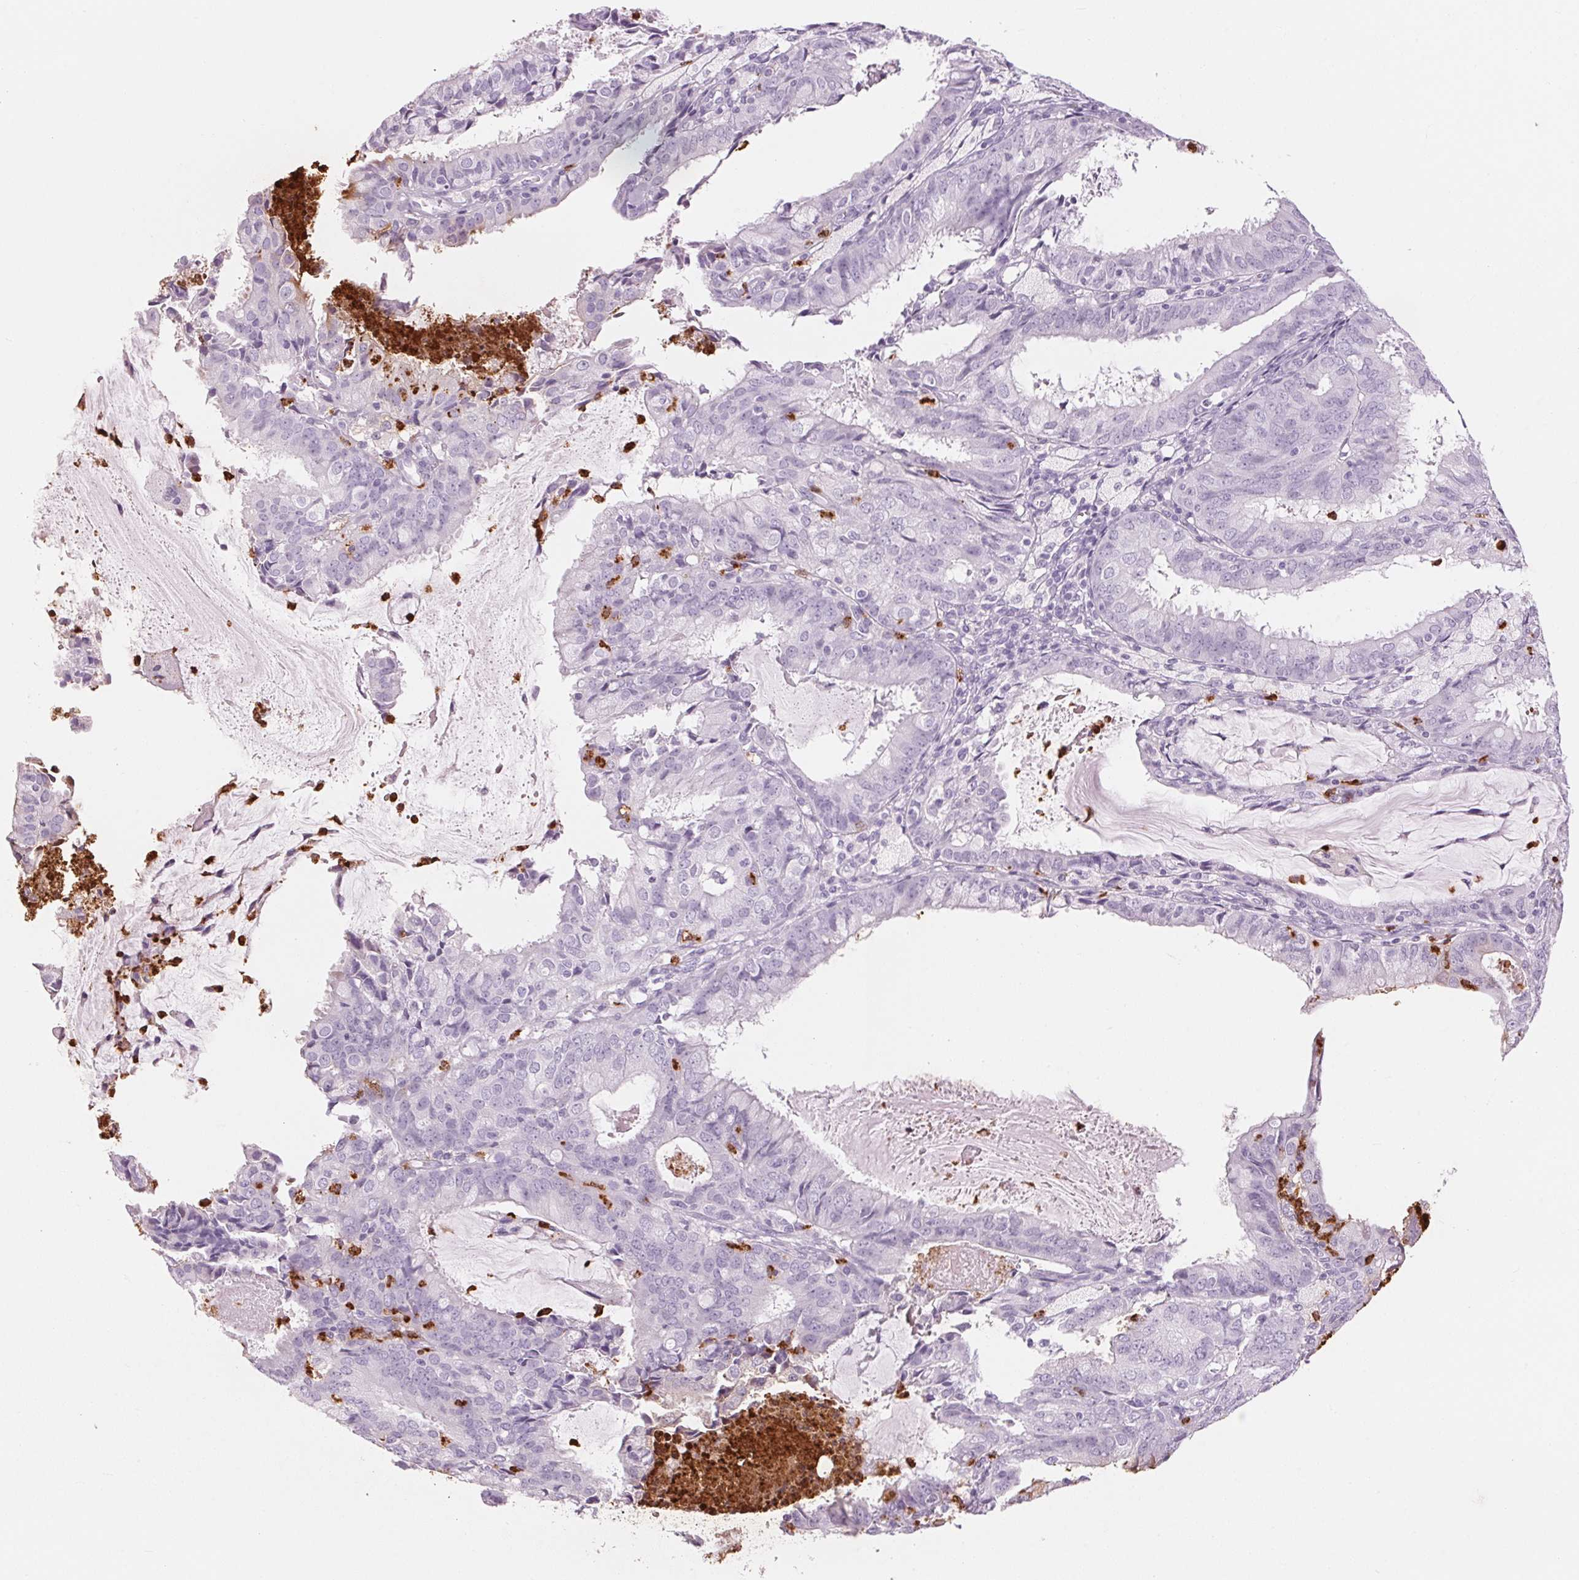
{"staining": {"intensity": "negative", "quantity": "none", "location": "none"}, "tissue": "endometrial cancer", "cell_type": "Tumor cells", "image_type": "cancer", "snomed": [{"axis": "morphology", "description": "Adenocarcinoma, NOS"}, {"axis": "topography", "description": "Endometrium"}], "caption": "A high-resolution photomicrograph shows immunohistochemistry (IHC) staining of endometrial cancer, which reveals no significant expression in tumor cells. Brightfield microscopy of immunohistochemistry stained with DAB (brown) and hematoxylin (blue), captured at high magnification.", "gene": "KLK7", "patient": {"sex": "female", "age": 57}}